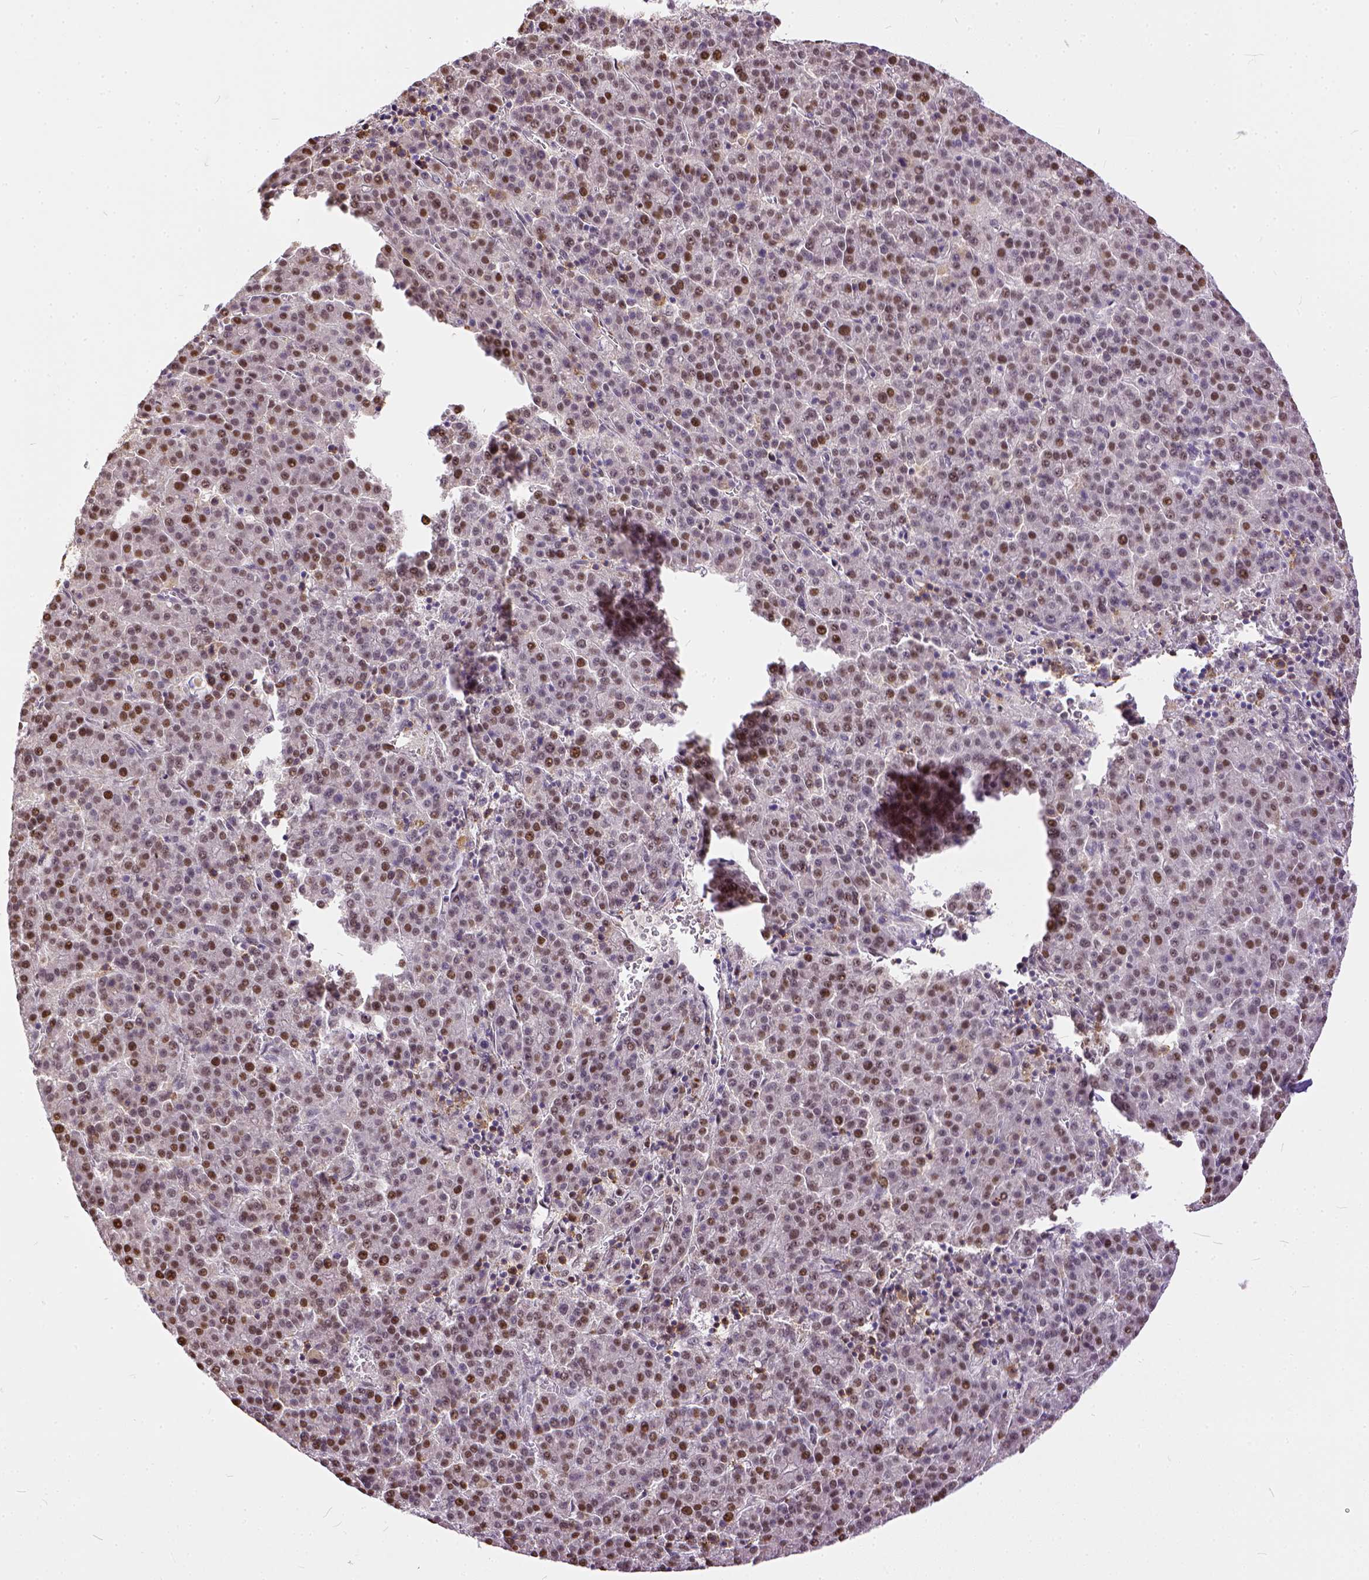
{"staining": {"intensity": "weak", "quantity": ">75%", "location": "nuclear"}, "tissue": "liver cancer", "cell_type": "Tumor cells", "image_type": "cancer", "snomed": [{"axis": "morphology", "description": "Carcinoma, Hepatocellular, NOS"}, {"axis": "topography", "description": "Liver"}], "caption": "Immunohistochemical staining of human liver cancer reveals low levels of weak nuclear staining in about >75% of tumor cells.", "gene": "ERCC1", "patient": {"sex": "female", "age": 58}}